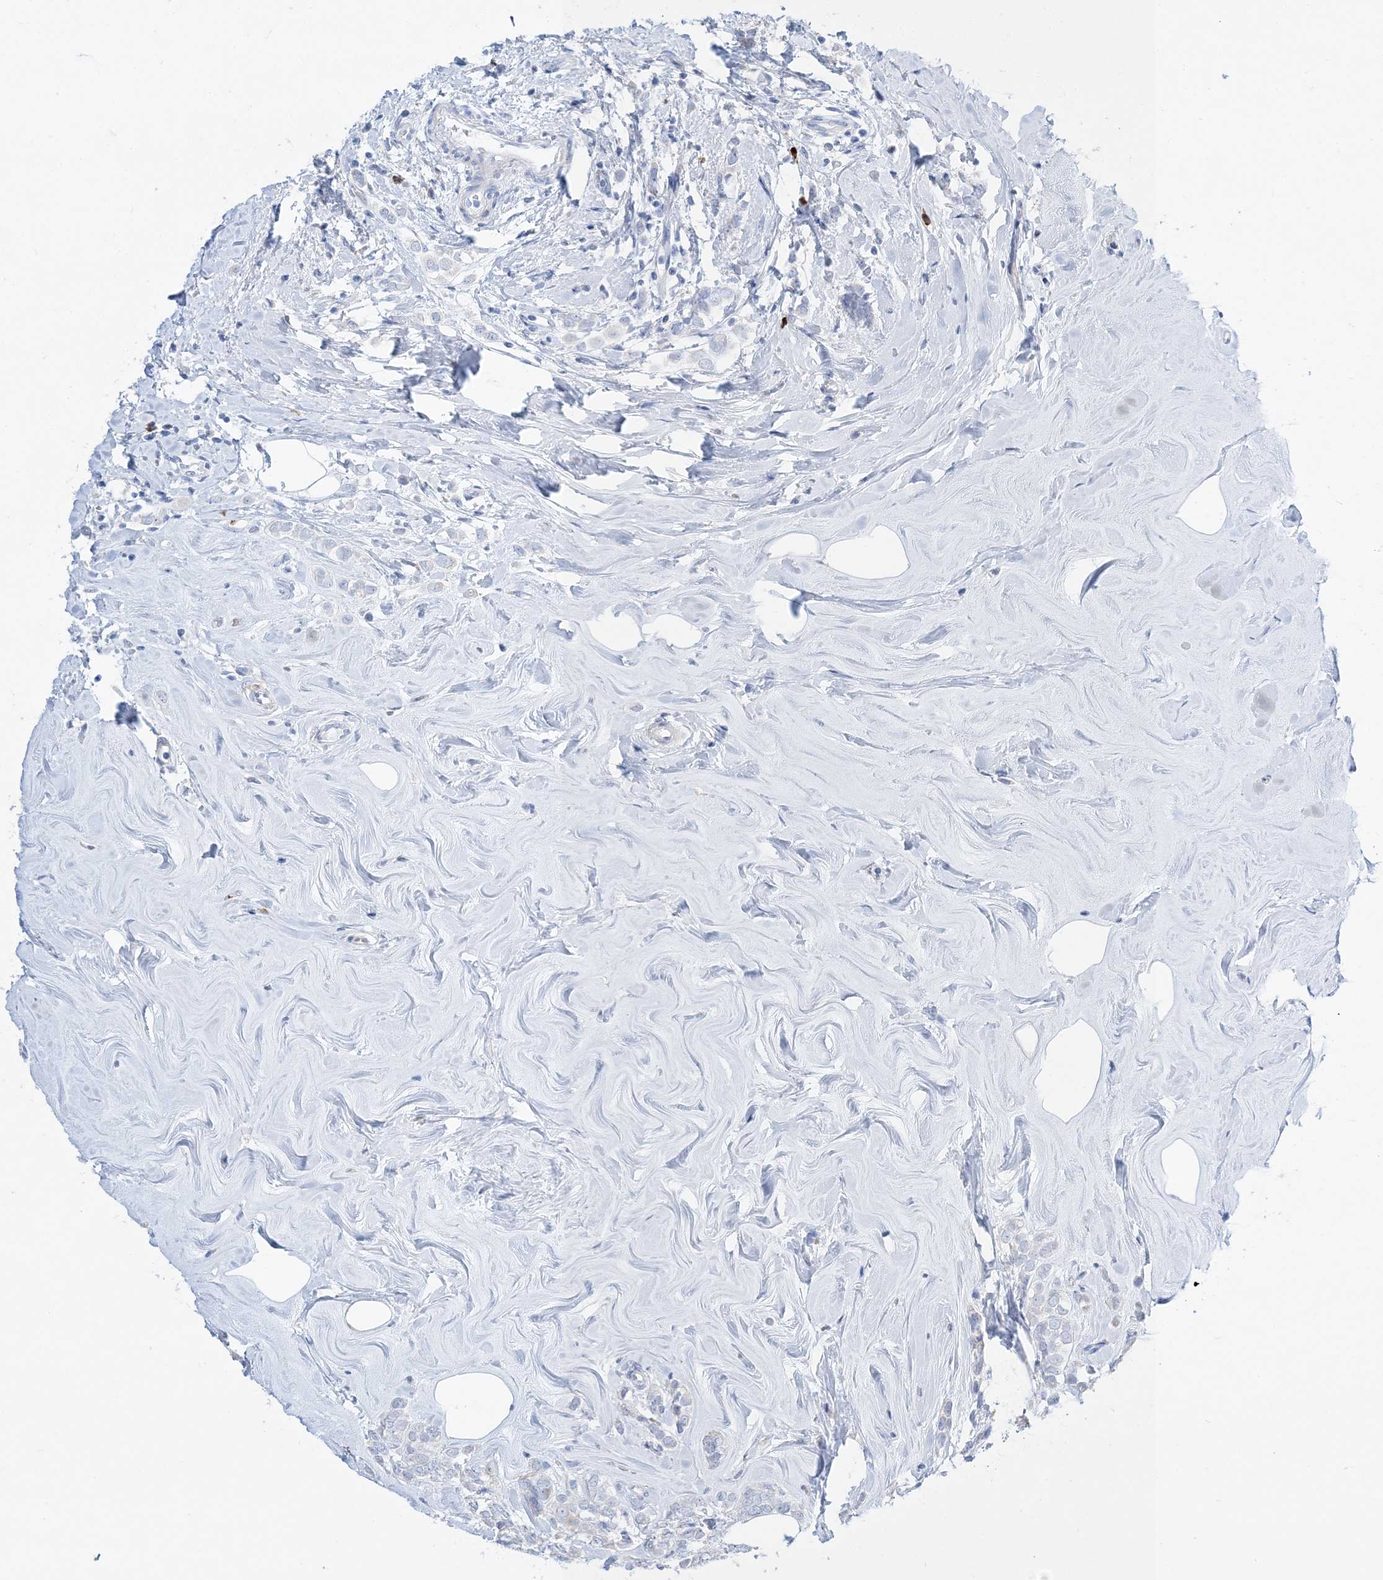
{"staining": {"intensity": "negative", "quantity": "none", "location": "none"}, "tissue": "breast cancer", "cell_type": "Tumor cells", "image_type": "cancer", "snomed": [{"axis": "morphology", "description": "Lobular carcinoma"}, {"axis": "topography", "description": "Breast"}], "caption": "Immunohistochemical staining of human breast lobular carcinoma demonstrates no significant positivity in tumor cells.", "gene": "TSPYL6", "patient": {"sex": "female", "age": 47}}